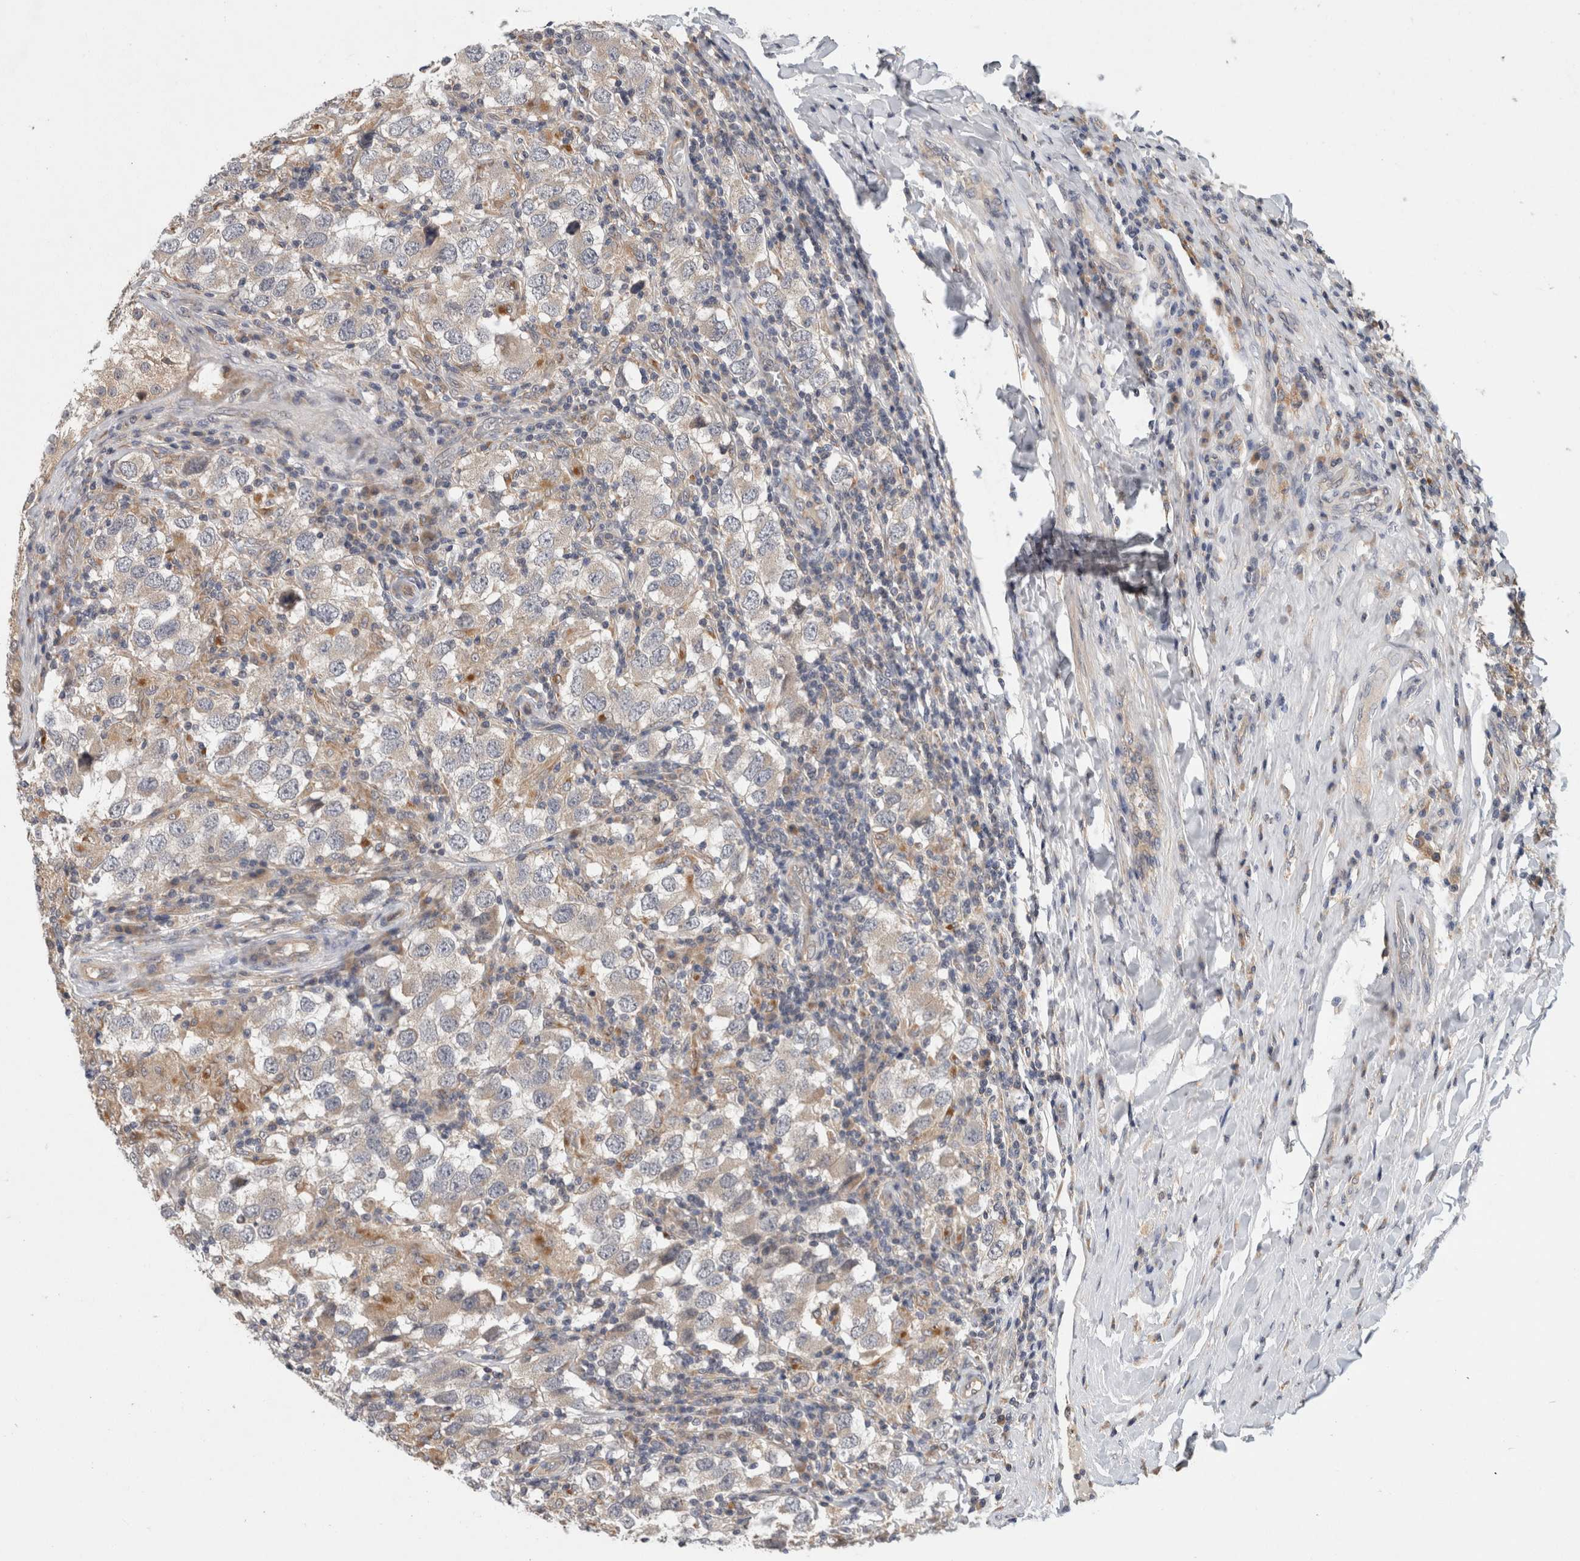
{"staining": {"intensity": "weak", "quantity": ">75%", "location": "cytoplasmic/membranous"}, "tissue": "testis cancer", "cell_type": "Tumor cells", "image_type": "cancer", "snomed": [{"axis": "morphology", "description": "Carcinoma, Embryonal, NOS"}, {"axis": "topography", "description": "Testis"}], "caption": "The histopathology image exhibits a brown stain indicating the presence of a protein in the cytoplasmic/membranous of tumor cells in testis cancer (embryonal carcinoma).", "gene": "SGK1", "patient": {"sex": "male", "age": 21}}